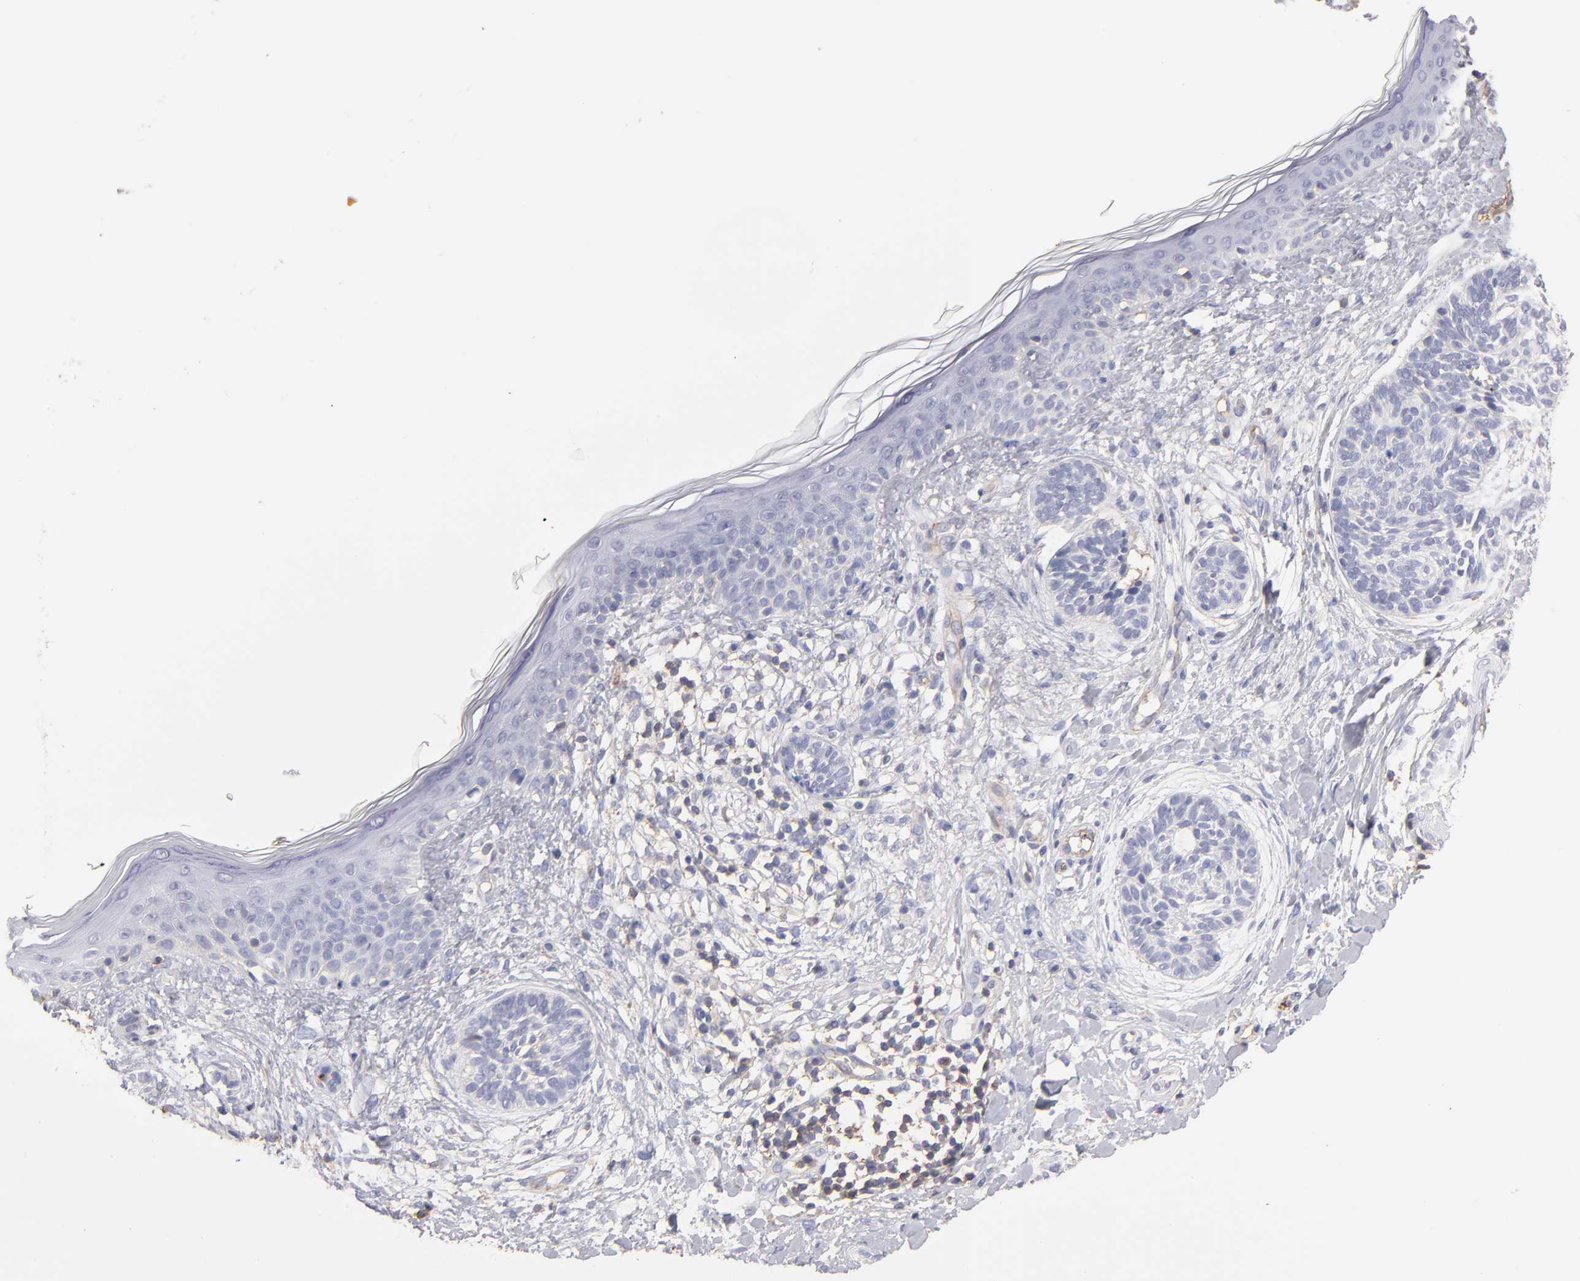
{"staining": {"intensity": "negative", "quantity": "none", "location": "none"}, "tissue": "skin cancer", "cell_type": "Tumor cells", "image_type": "cancer", "snomed": [{"axis": "morphology", "description": "Normal tissue, NOS"}, {"axis": "morphology", "description": "Basal cell carcinoma"}, {"axis": "topography", "description": "Skin"}], "caption": "This micrograph is of skin cancer stained with immunohistochemistry to label a protein in brown with the nuclei are counter-stained blue. There is no staining in tumor cells. (DAB (3,3'-diaminobenzidine) immunohistochemistry (IHC) with hematoxylin counter stain).", "gene": "ABCB1", "patient": {"sex": "male", "age": 63}}